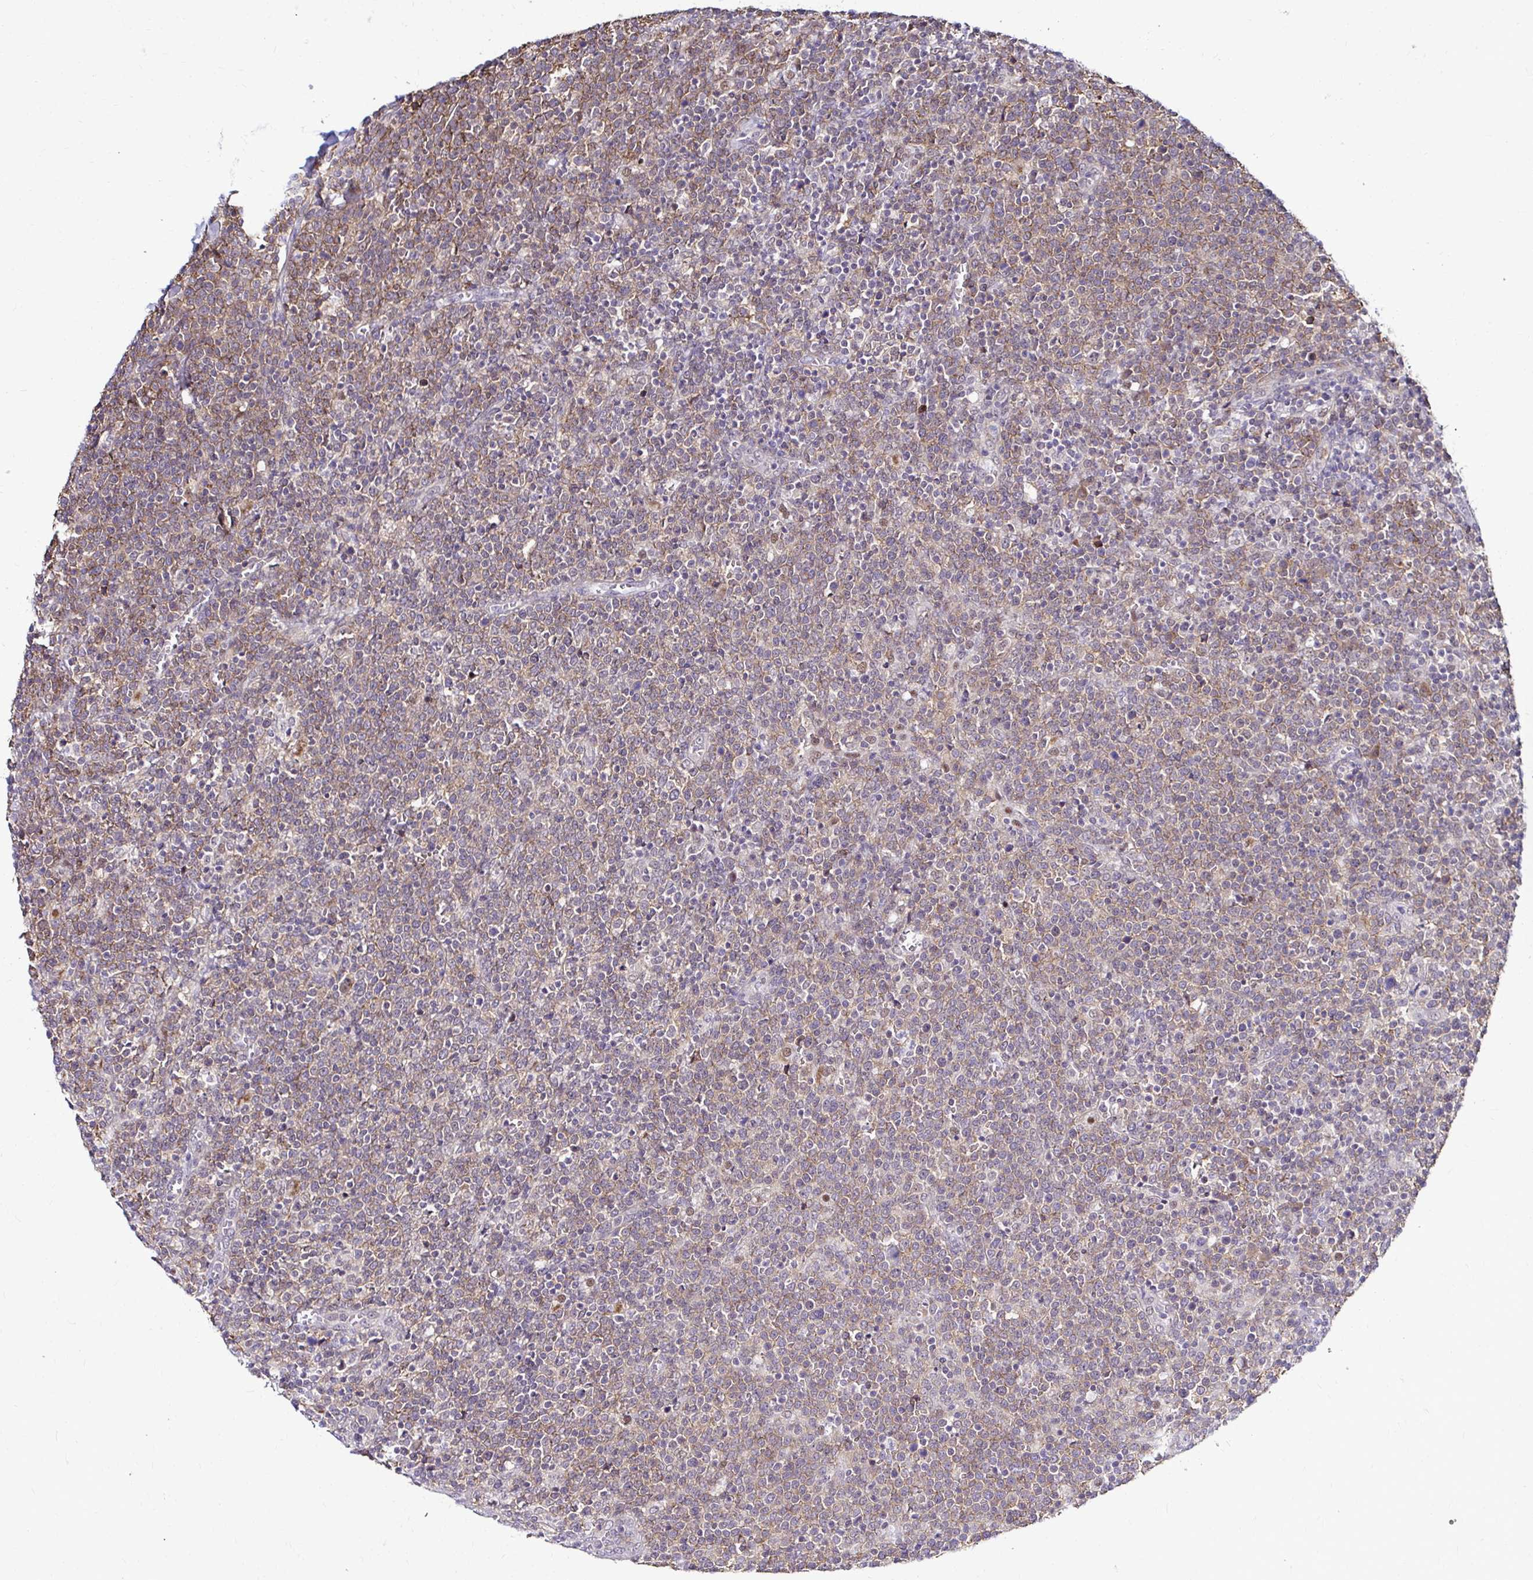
{"staining": {"intensity": "weak", "quantity": ">75%", "location": "cytoplasmic/membranous"}, "tissue": "lymphoma", "cell_type": "Tumor cells", "image_type": "cancer", "snomed": [{"axis": "morphology", "description": "Malignant lymphoma, non-Hodgkin's type, High grade"}, {"axis": "topography", "description": "Lymph node"}], "caption": "Lymphoma was stained to show a protein in brown. There is low levels of weak cytoplasmic/membranous staining in approximately >75% of tumor cells. The protein of interest is stained brown, and the nuclei are stained in blue (DAB IHC with brightfield microscopy, high magnification).", "gene": "PSMD3", "patient": {"sex": "male", "age": 61}}